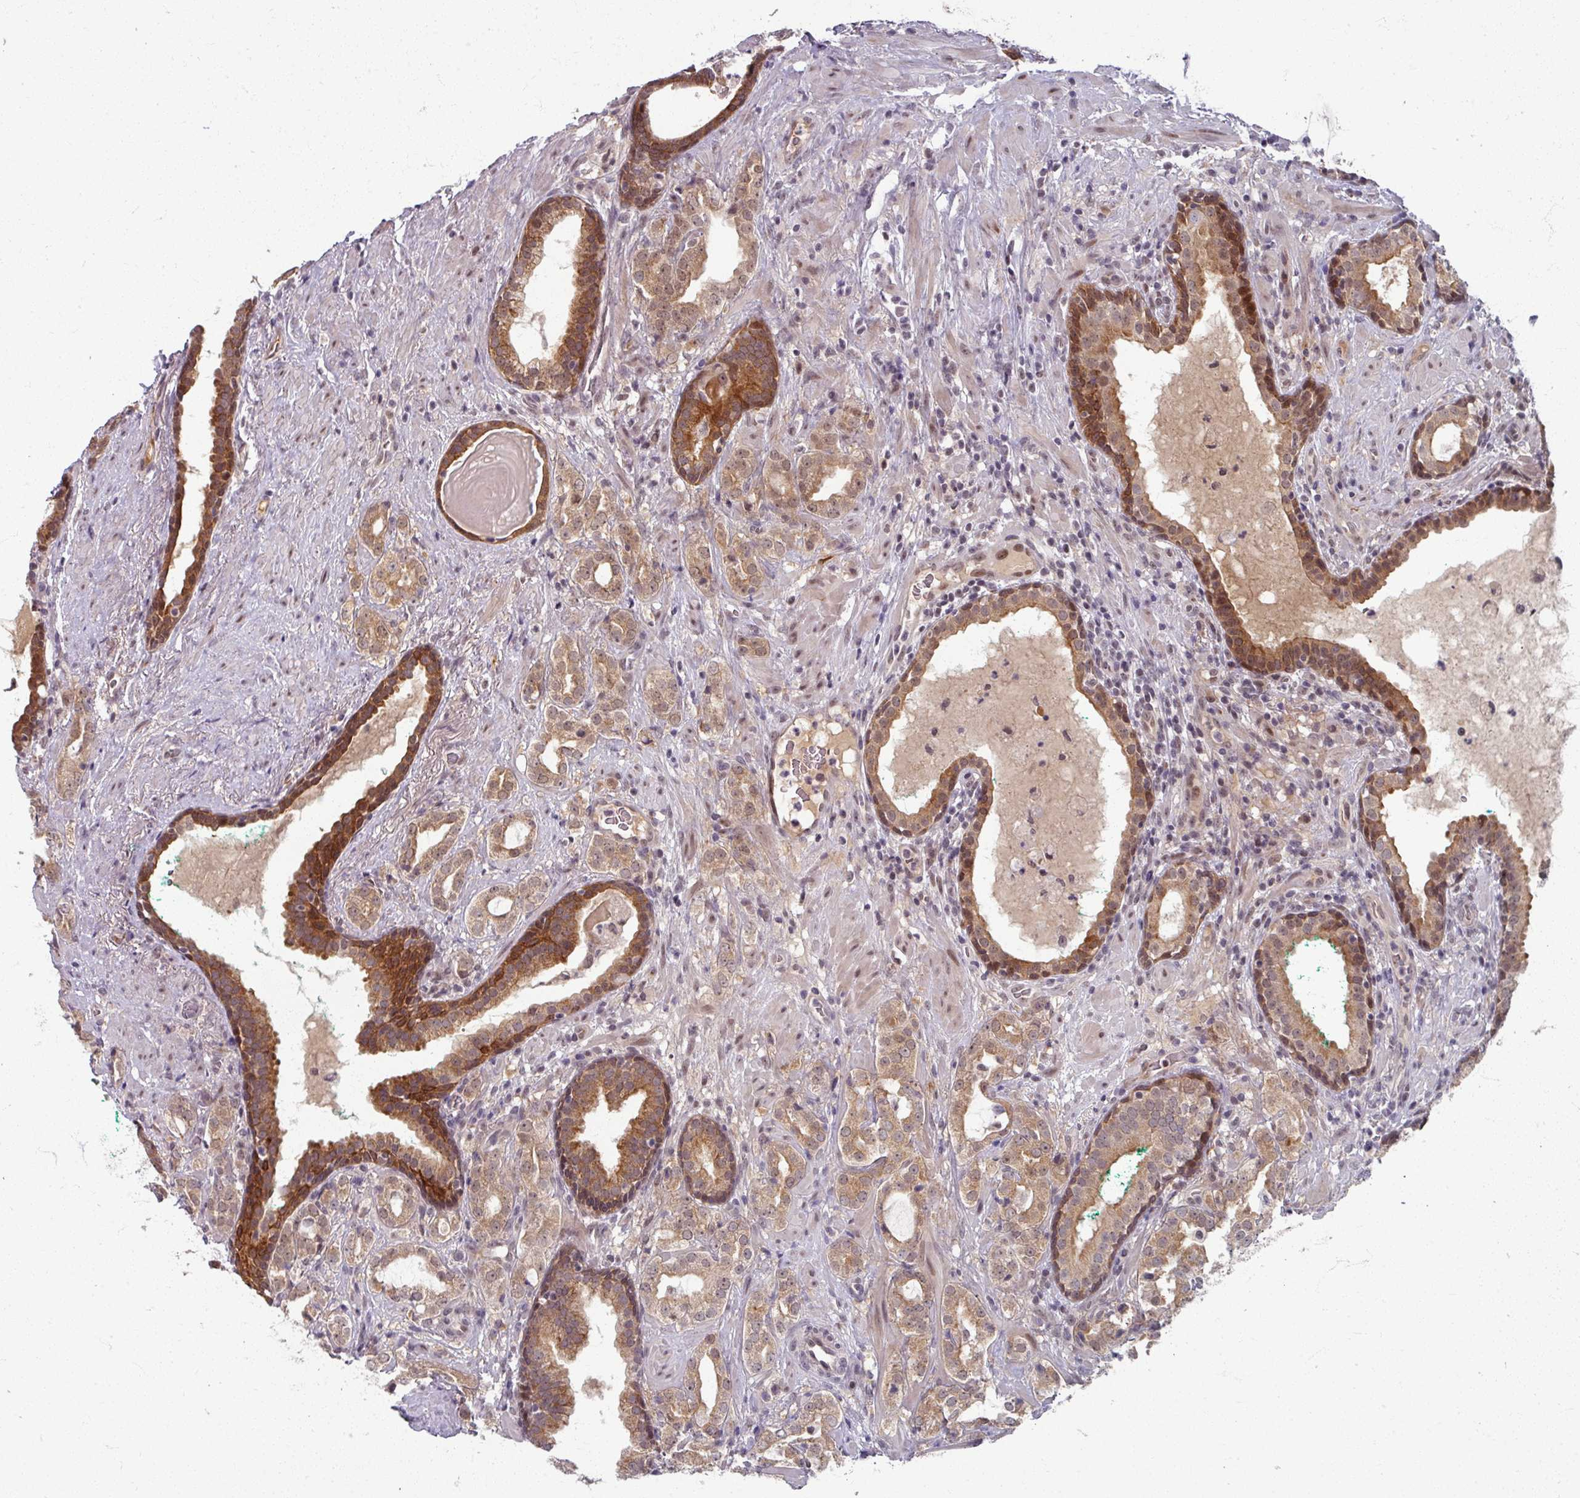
{"staining": {"intensity": "moderate", "quantity": "<25%", "location": "cytoplasmic/membranous"}, "tissue": "prostate cancer", "cell_type": "Tumor cells", "image_type": "cancer", "snomed": [{"axis": "morphology", "description": "Adenocarcinoma, High grade"}, {"axis": "topography", "description": "Prostate"}], "caption": "Immunohistochemical staining of human prostate adenocarcinoma (high-grade) displays low levels of moderate cytoplasmic/membranous protein staining in about <25% of tumor cells. Ihc stains the protein in brown and the nuclei are stained blue.", "gene": "KLC3", "patient": {"sex": "male", "age": 64}}